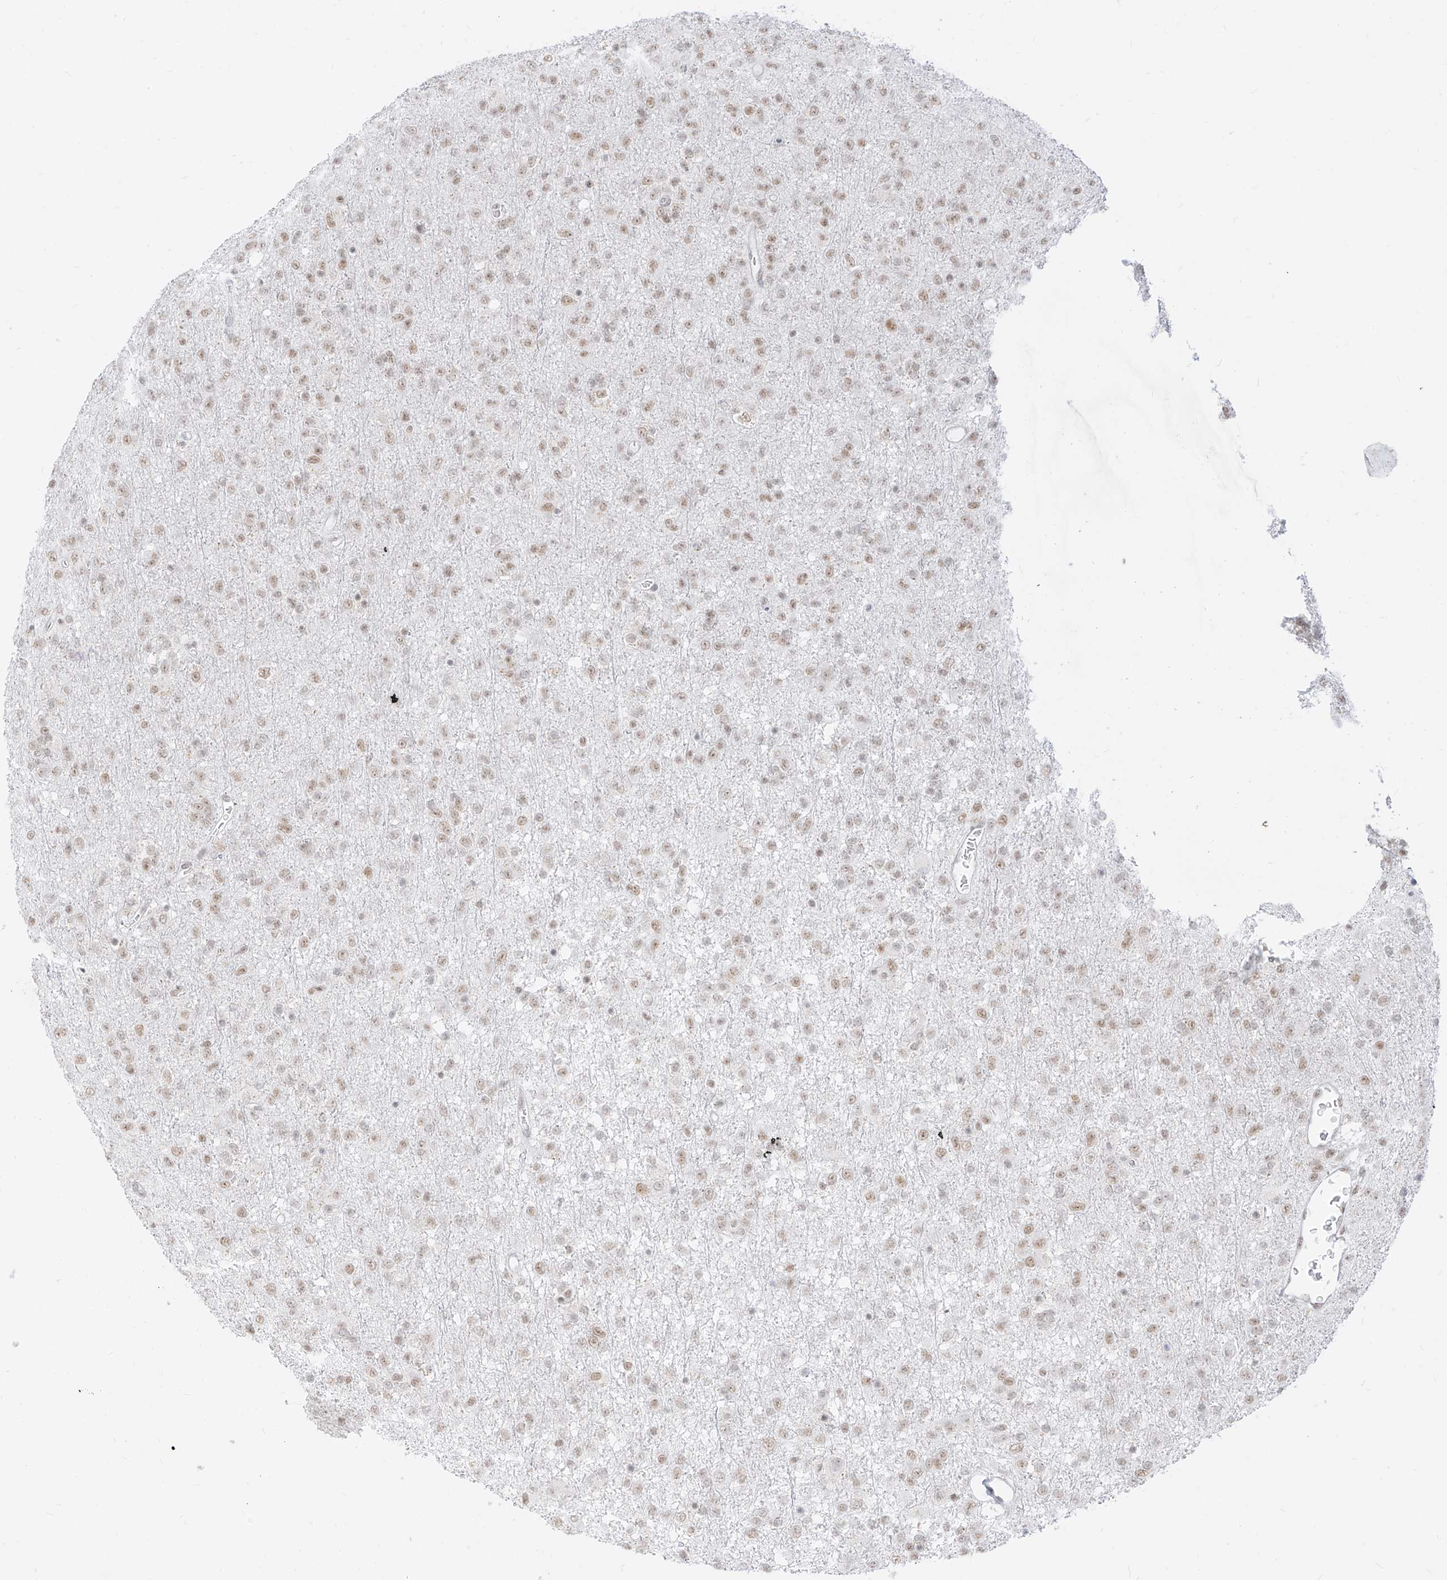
{"staining": {"intensity": "weak", "quantity": "25%-75%", "location": "nuclear"}, "tissue": "glioma", "cell_type": "Tumor cells", "image_type": "cancer", "snomed": [{"axis": "morphology", "description": "Glioma, malignant, Low grade"}, {"axis": "topography", "description": "Brain"}], "caption": "Protein expression analysis of human malignant low-grade glioma reveals weak nuclear staining in about 25%-75% of tumor cells. The staining is performed using DAB (3,3'-diaminobenzidine) brown chromogen to label protein expression. The nuclei are counter-stained blue using hematoxylin.", "gene": "SUPT5H", "patient": {"sex": "male", "age": 65}}